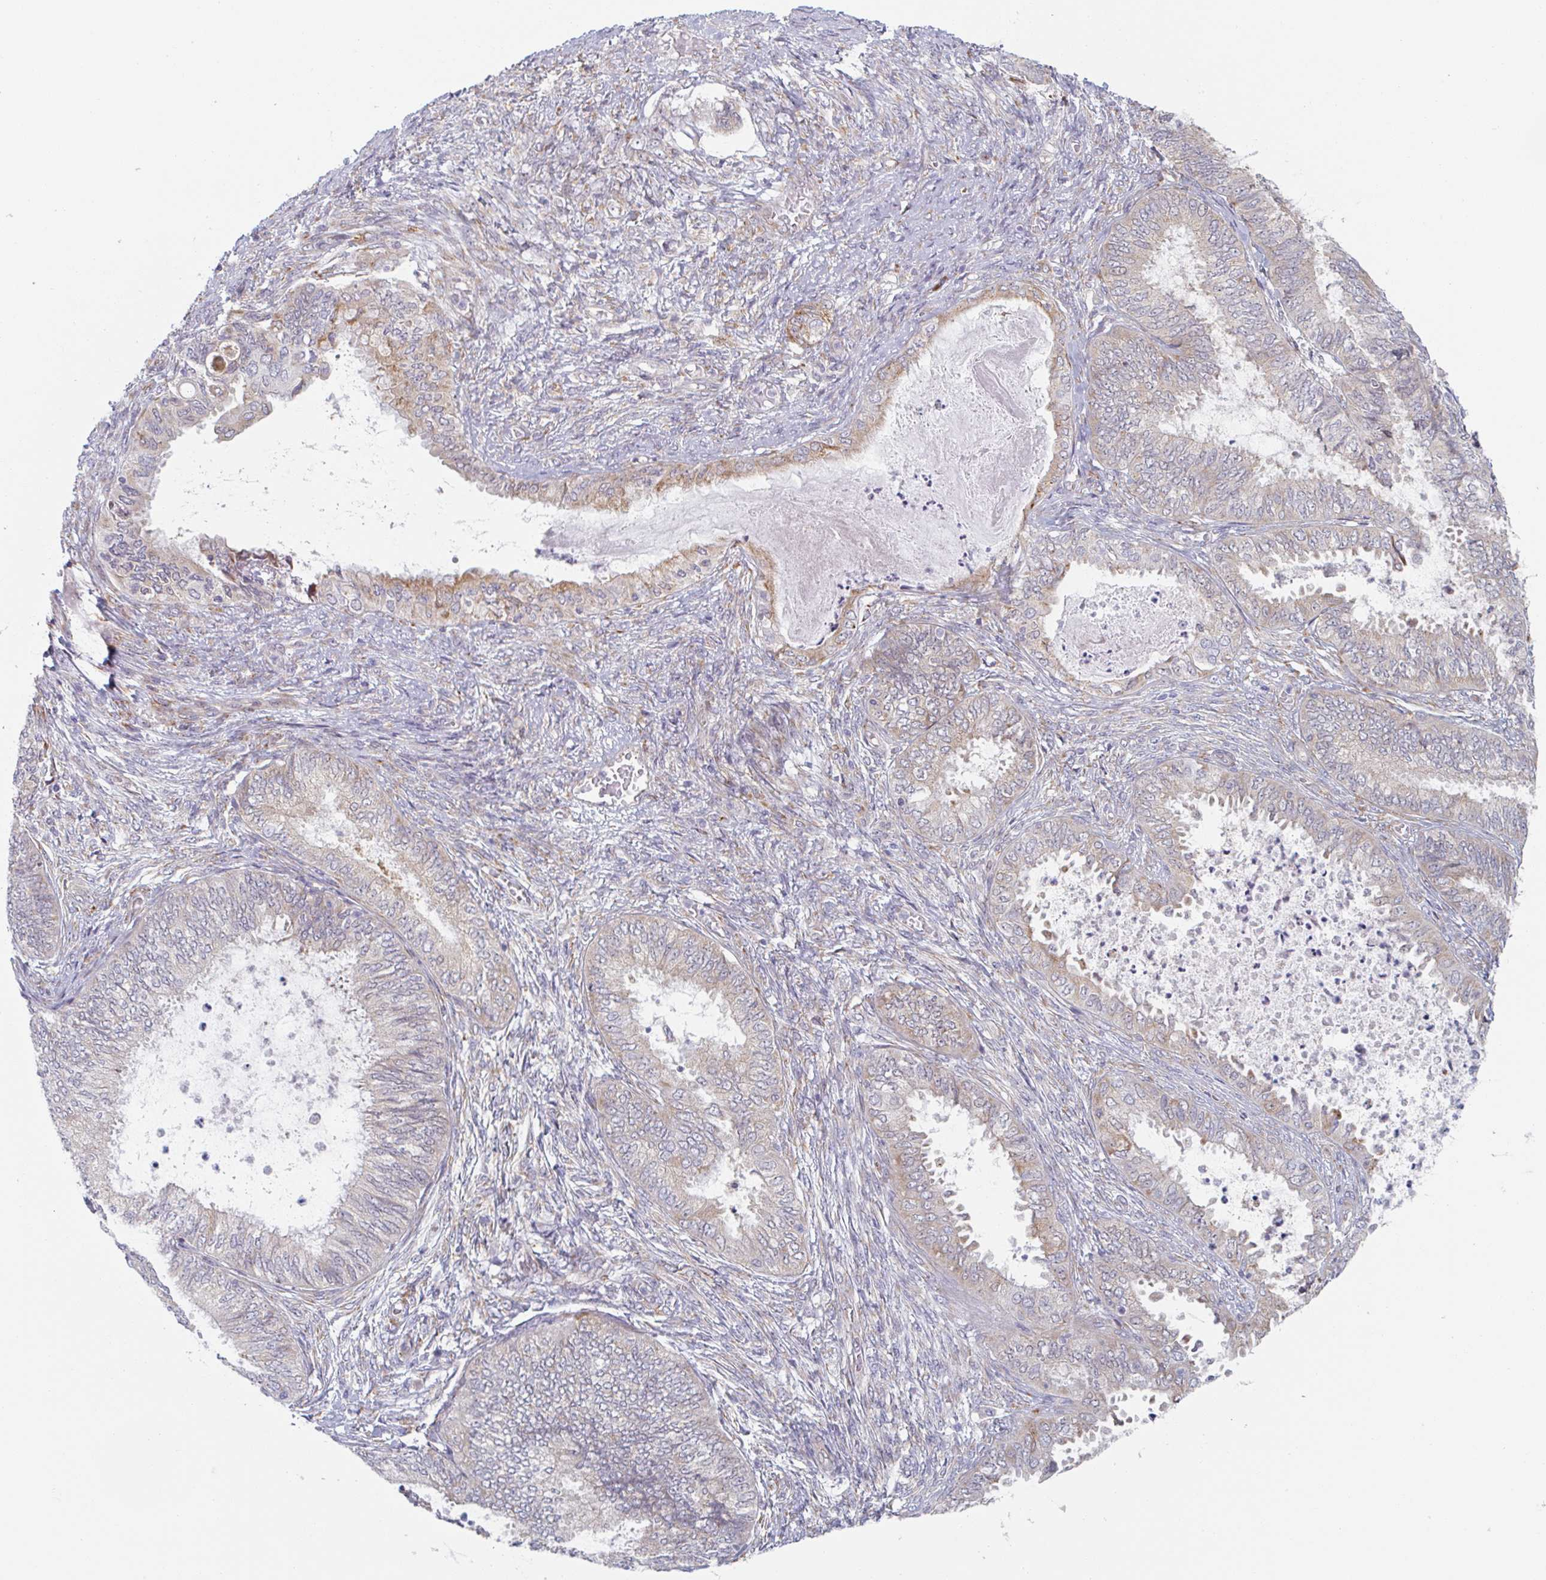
{"staining": {"intensity": "moderate", "quantity": "<25%", "location": "cytoplasmic/membranous"}, "tissue": "ovarian cancer", "cell_type": "Tumor cells", "image_type": "cancer", "snomed": [{"axis": "morphology", "description": "Carcinoma, endometroid"}, {"axis": "topography", "description": "Ovary"}], "caption": "This image shows ovarian endometroid carcinoma stained with IHC to label a protein in brown. The cytoplasmic/membranous of tumor cells show moderate positivity for the protein. Nuclei are counter-stained blue.", "gene": "TRAPPC10", "patient": {"sex": "female", "age": 70}}